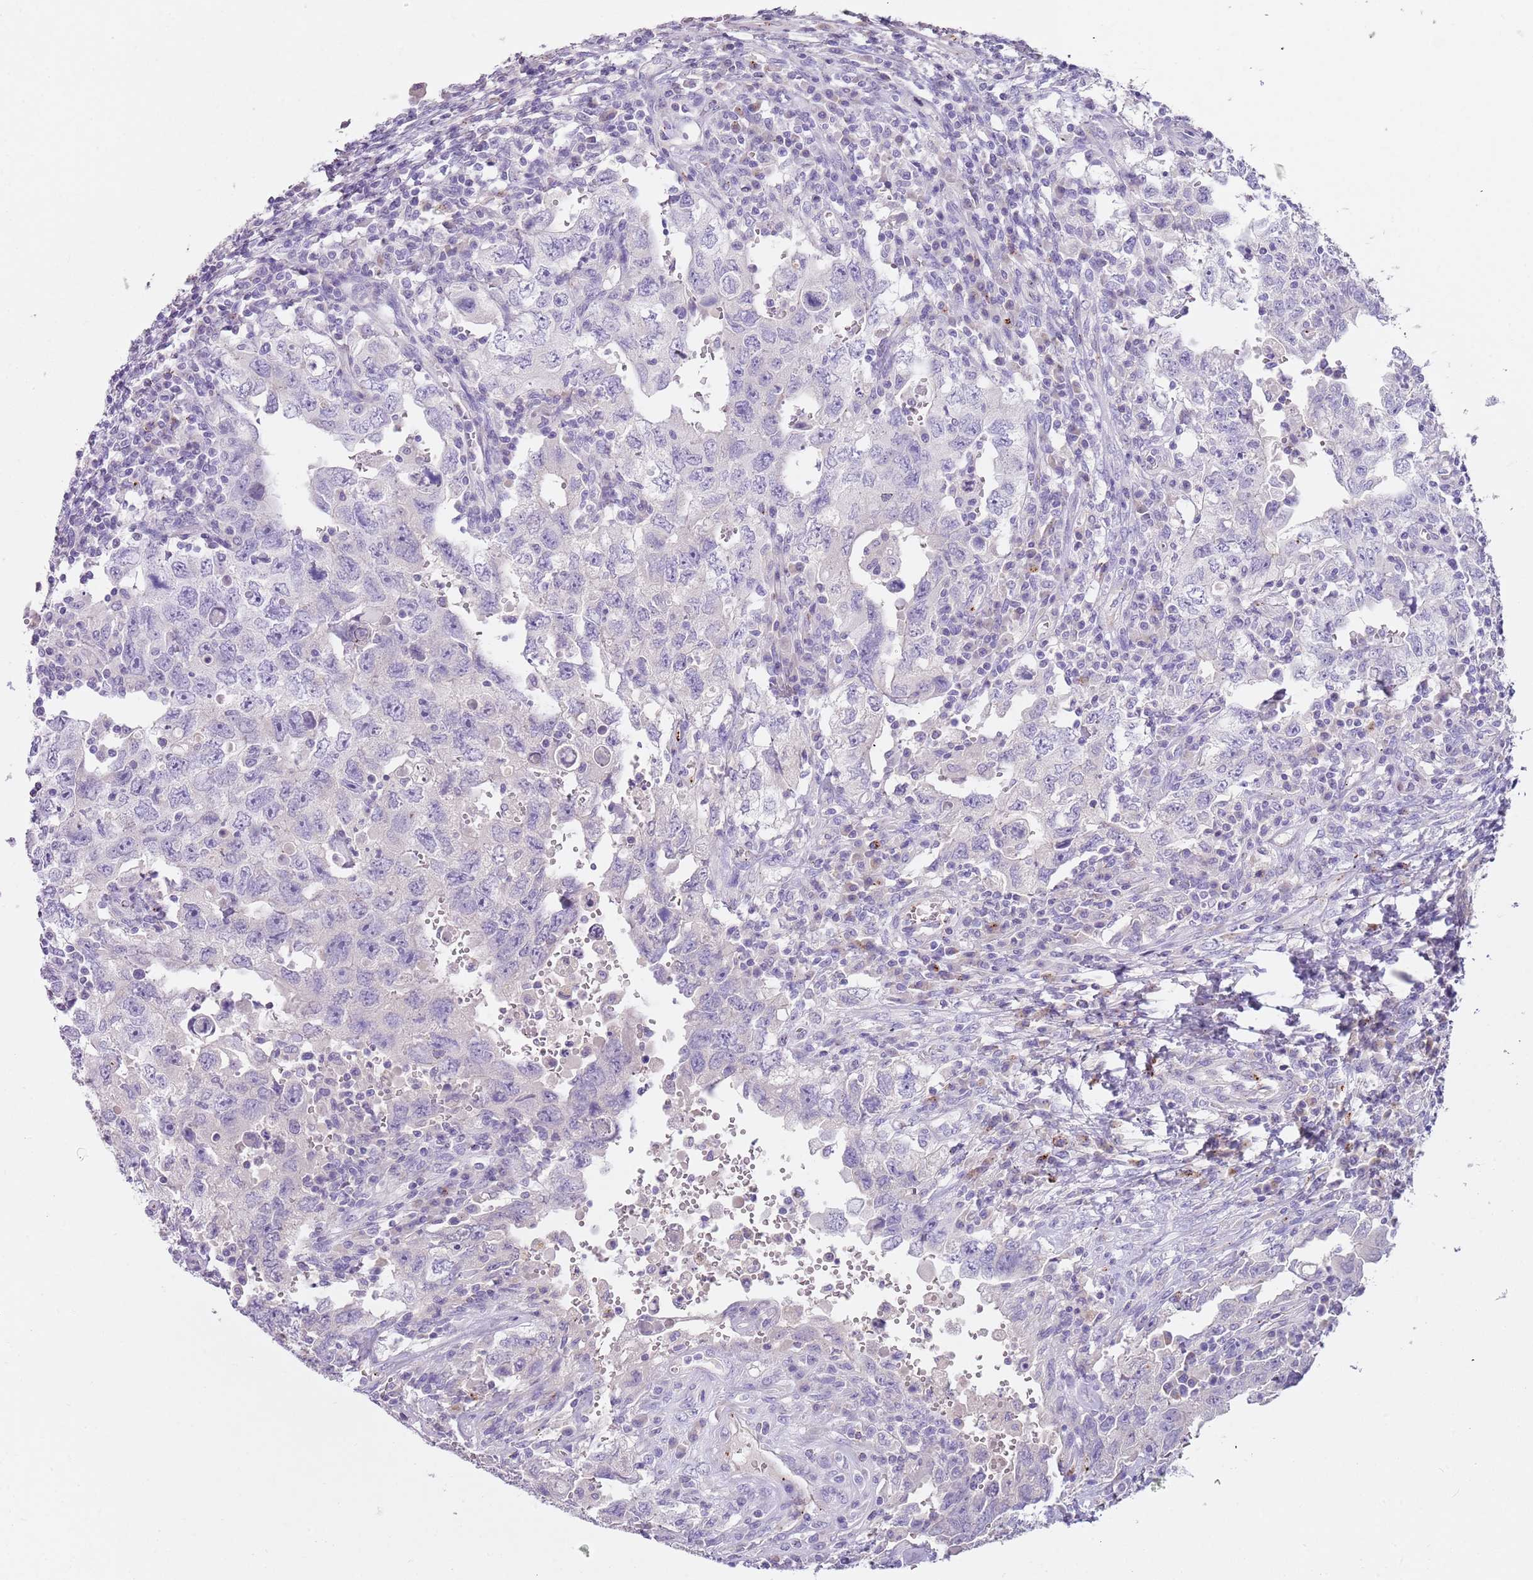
{"staining": {"intensity": "negative", "quantity": "none", "location": "none"}, "tissue": "testis cancer", "cell_type": "Tumor cells", "image_type": "cancer", "snomed": [{"axis": "morphology", "description": "Carcinoma, Embryonal, NOS"}, {"axis": "topography", "description": "Testis"}], "caption": "Immunohistochemistry of testis cancer shows no staining in tumor cells.", "gene": "LRRN3", "patient": {"sex": "male", "age": 26}}